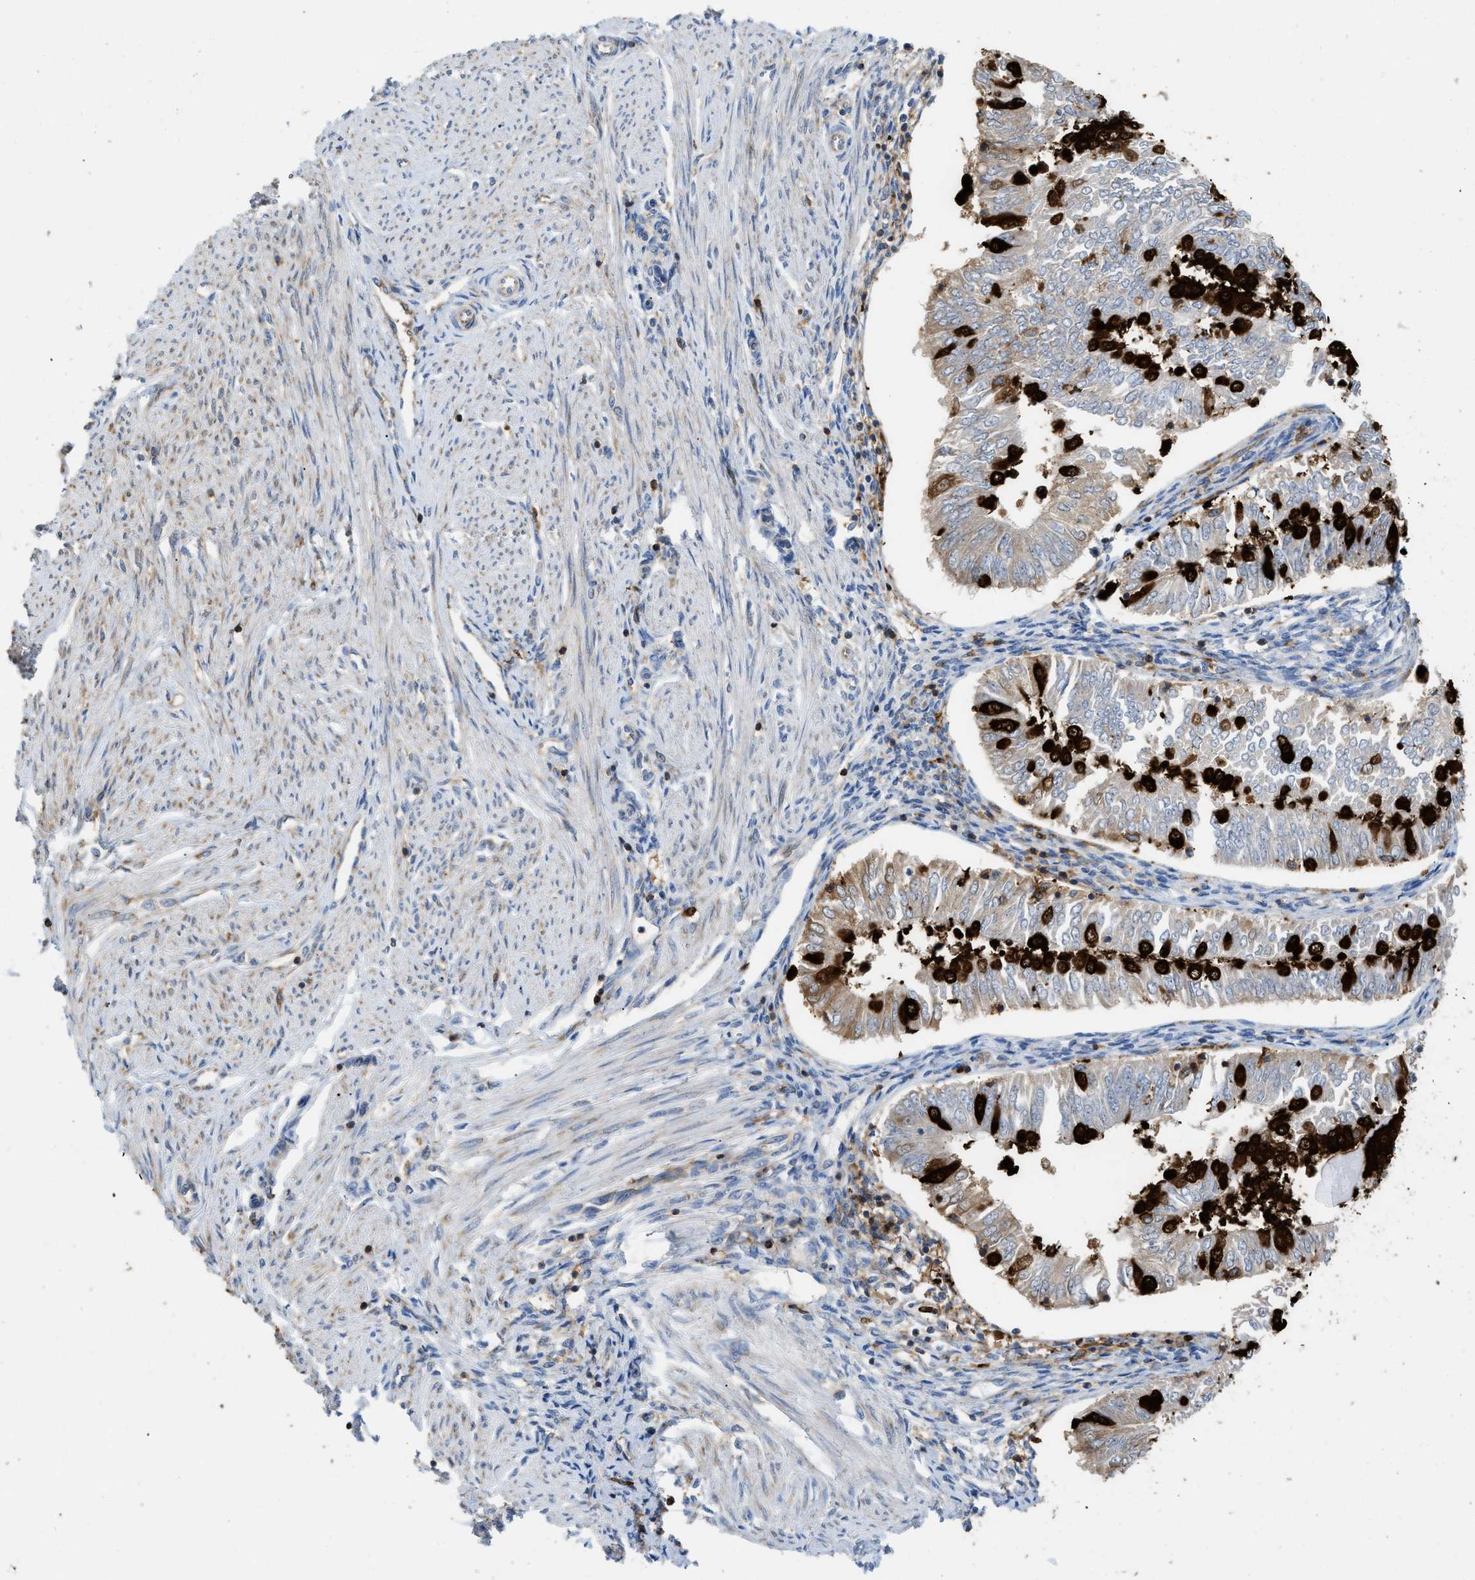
{"staining": {"intensity": "strong", "quantity": "25%-75%", "location": "cytoplasmic/membranous"}, "tissue": "endometrial cancer", "cell_type": "Tumor cells", "image_type": "cancer", "snomed": [{"axis": "morphology", "description": "Adenocarcinoma, NOS"}, {"axis": "topography", "description": "Endometrium"}], "caption": "A histopathology image of adenocarcinoma (endometrial) stained for a protein shows strong cytoplasmic/membranous brown staining in tumor cells. The staining is performed using DAB (3,3'-diaminobenzidine) brown chromogen to label protein expression. The nuclei are counter-stained blue using hematoxylin.", "gene": "GPAT4", "patient": {"sex": "female", "age": 53}}